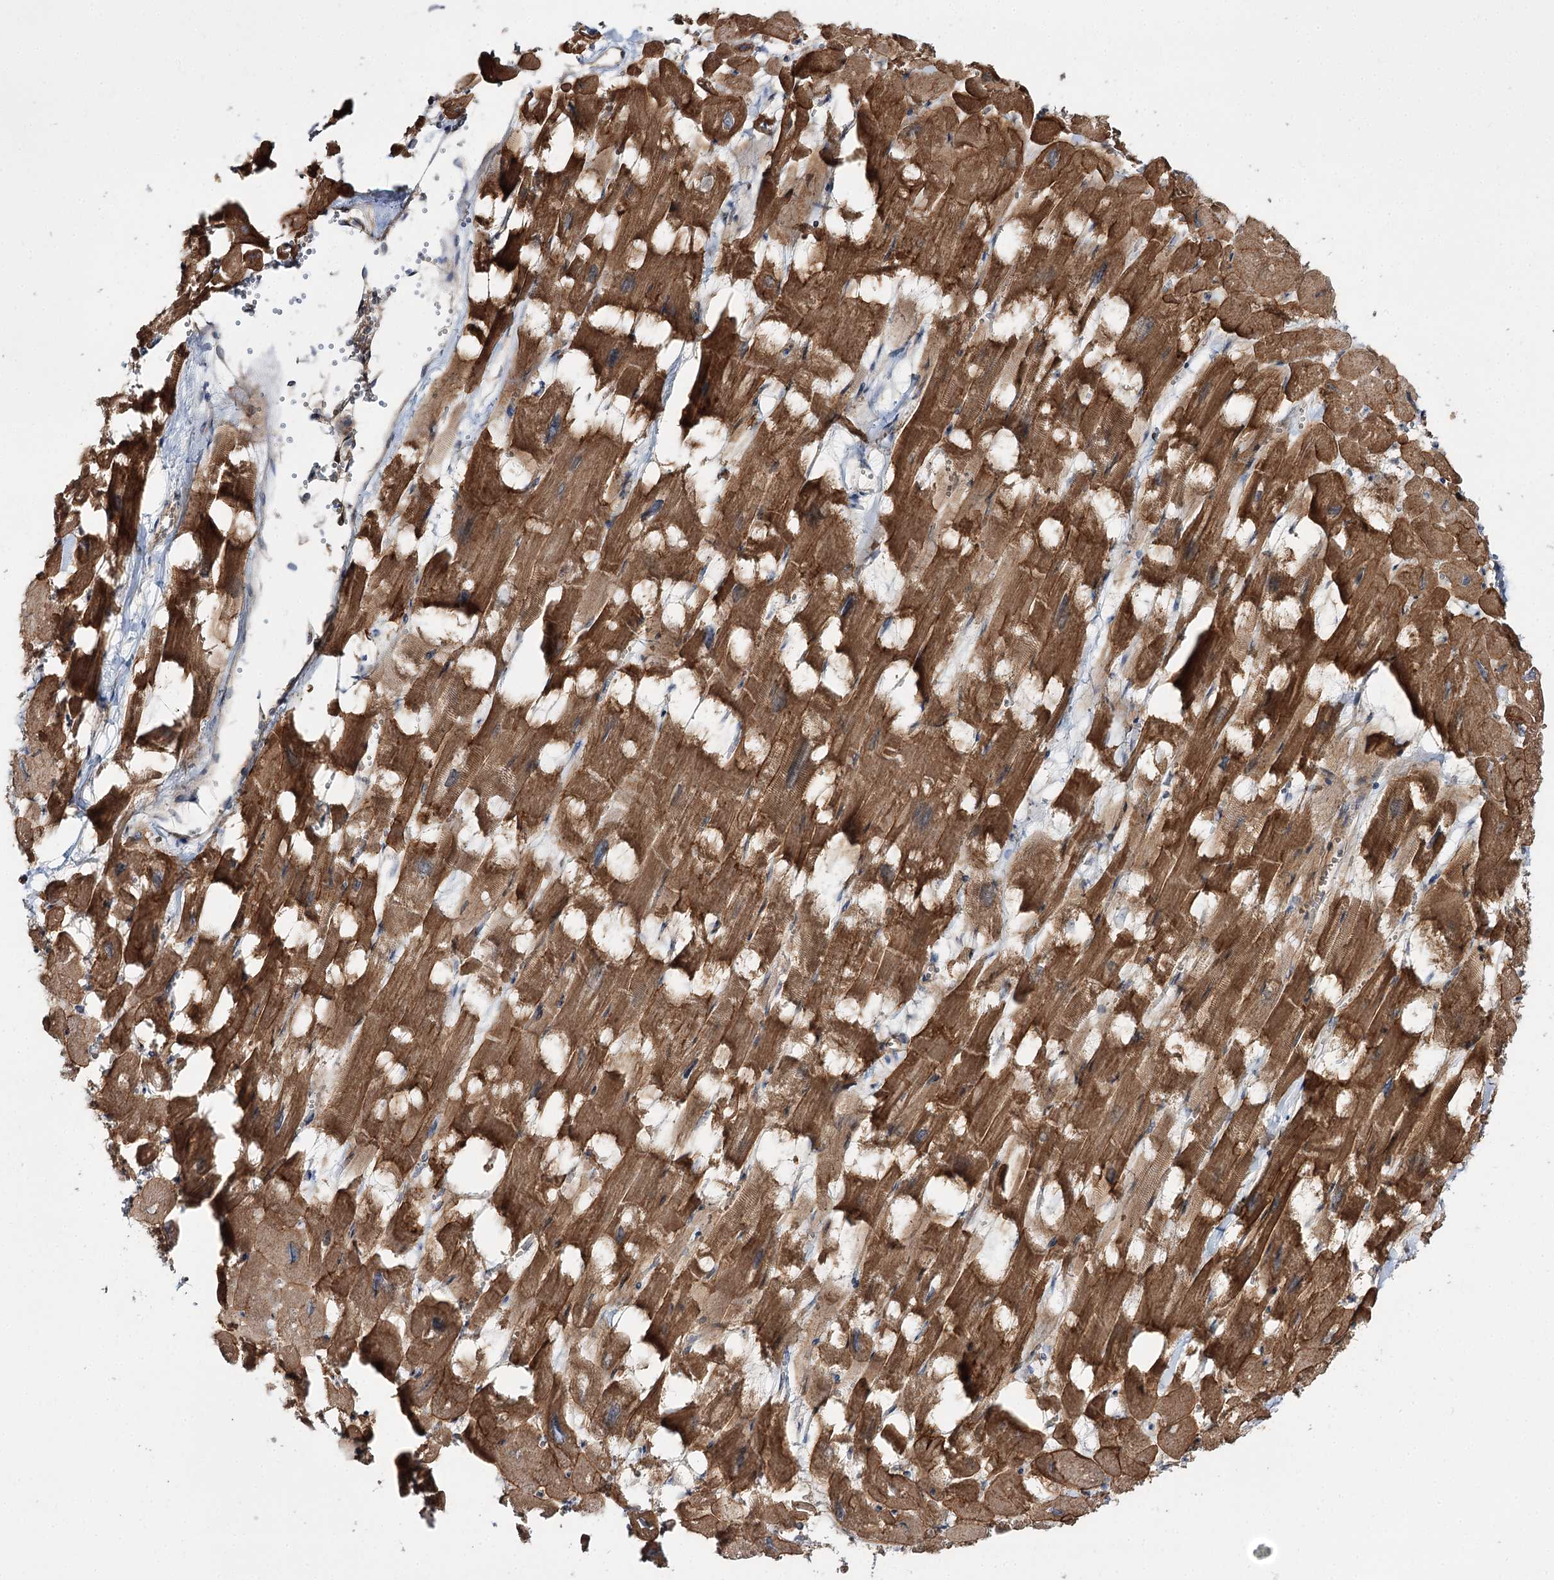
{"staining": {"intensity": "strong", "quantity": ">75%", "location": "cytoplasmic/membranous"}, "tissue": "heart muscle", "cell_type": "Cardiomyocytes", "image_type": "normal", "snomed": [{"axis": "morphology", "description": "Normal tissue, NOS"}, {"axis": "topography", "description": "Heart"}], "caption": "This photomicrograph reveals IHC staining of unremarkable human heart muscle, with high strong cytoplasmic/membranous positivity in about >75% of cardiomyocytes.", "gene": "C11orf80", "patient": {"sex": "male", "age": 54}}